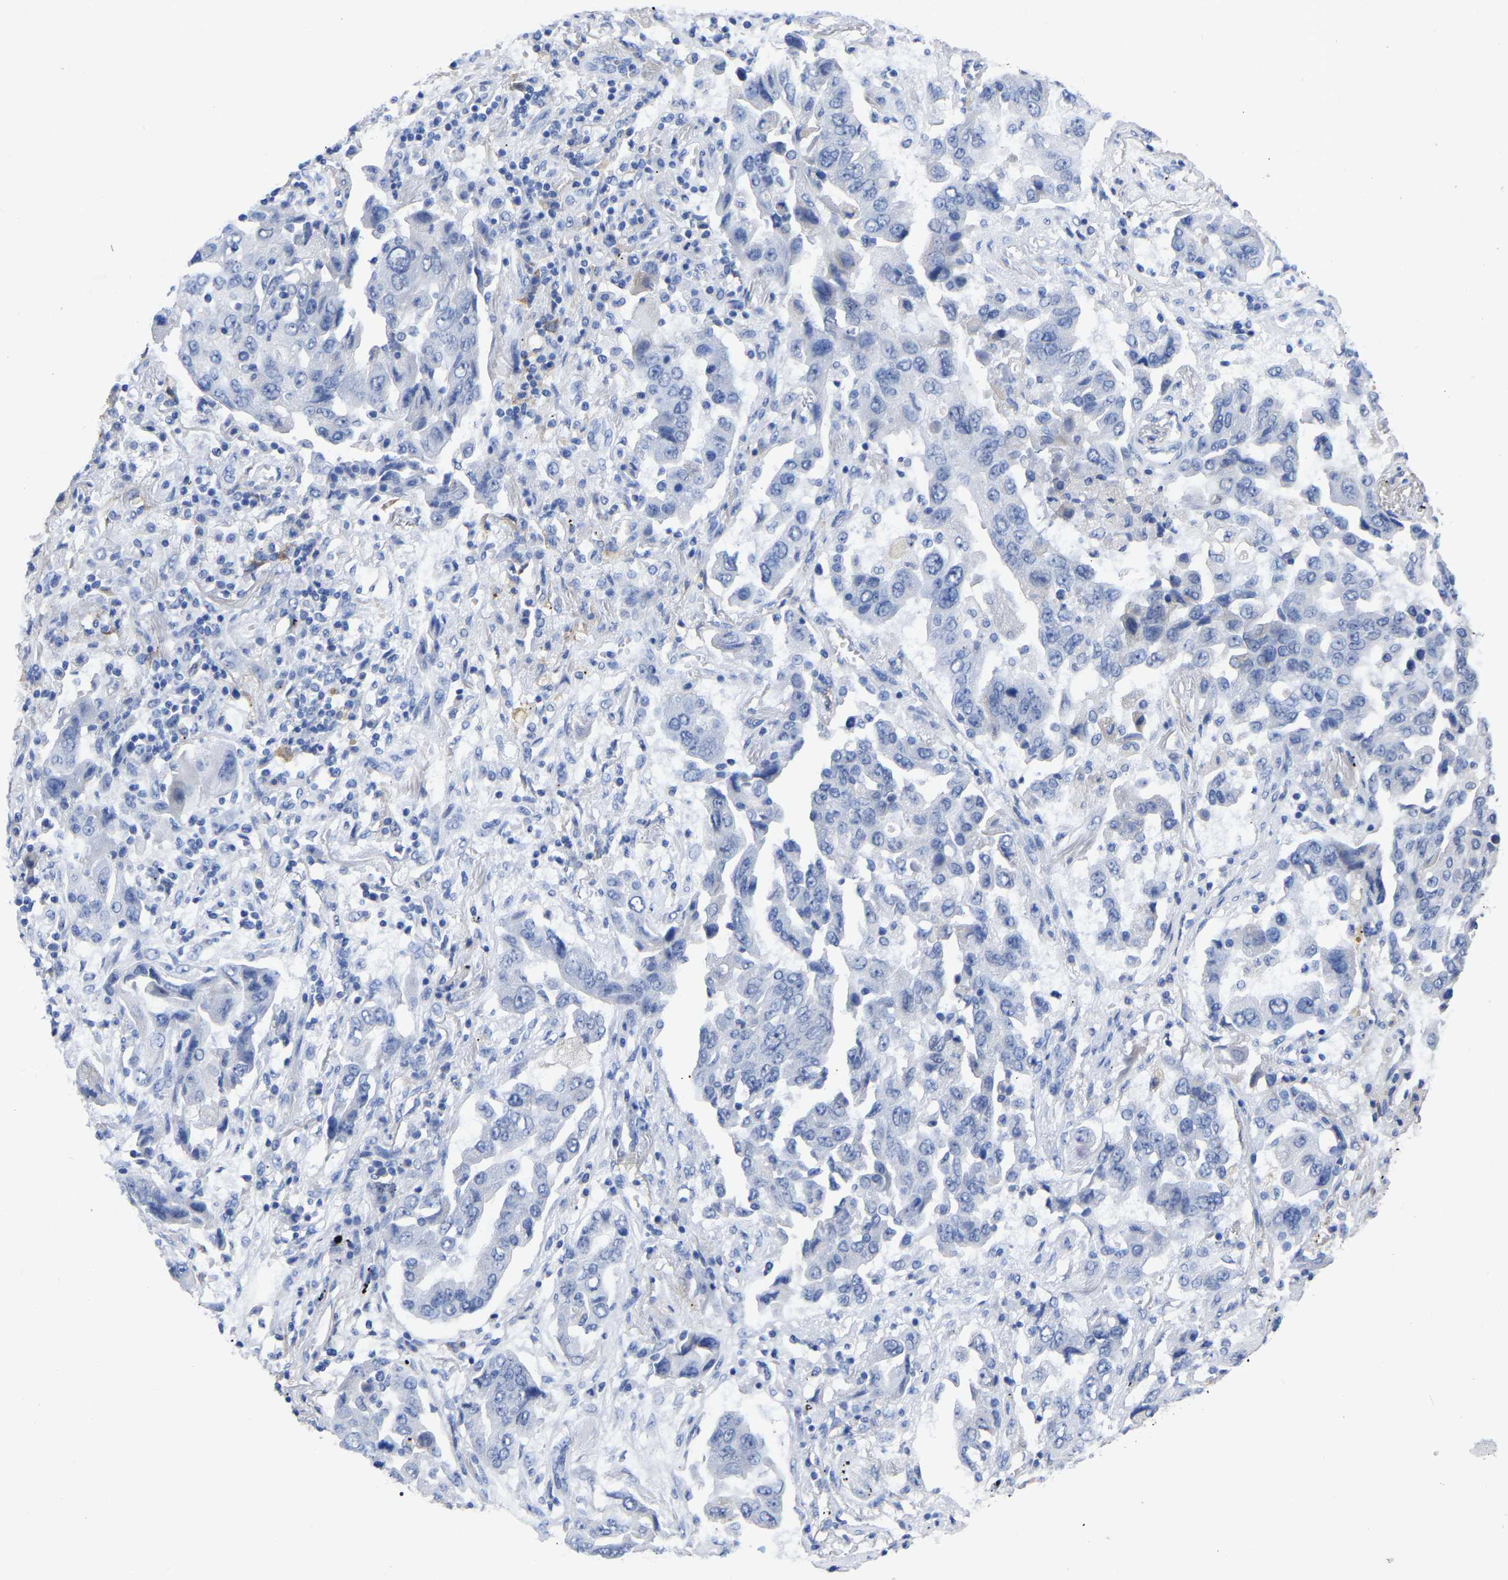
{"staining": {"intensity": "negative", "quantity": "none", "location": "none"}, "tissue": "lung cancer", "cell_type": "Tumor cells", "image_type": "cancer", "snomed": [{"axis": "morphology", "description": "Adenocarcinoma, NOS"}, {"axis": "topography", "description": "Lung"}], "caption": "The IHC micrograph has no significant staining in tumor cells of lung cancer tissue.", "gene": "ANXA13", "patient": {"sex": "female", "age": 65}}